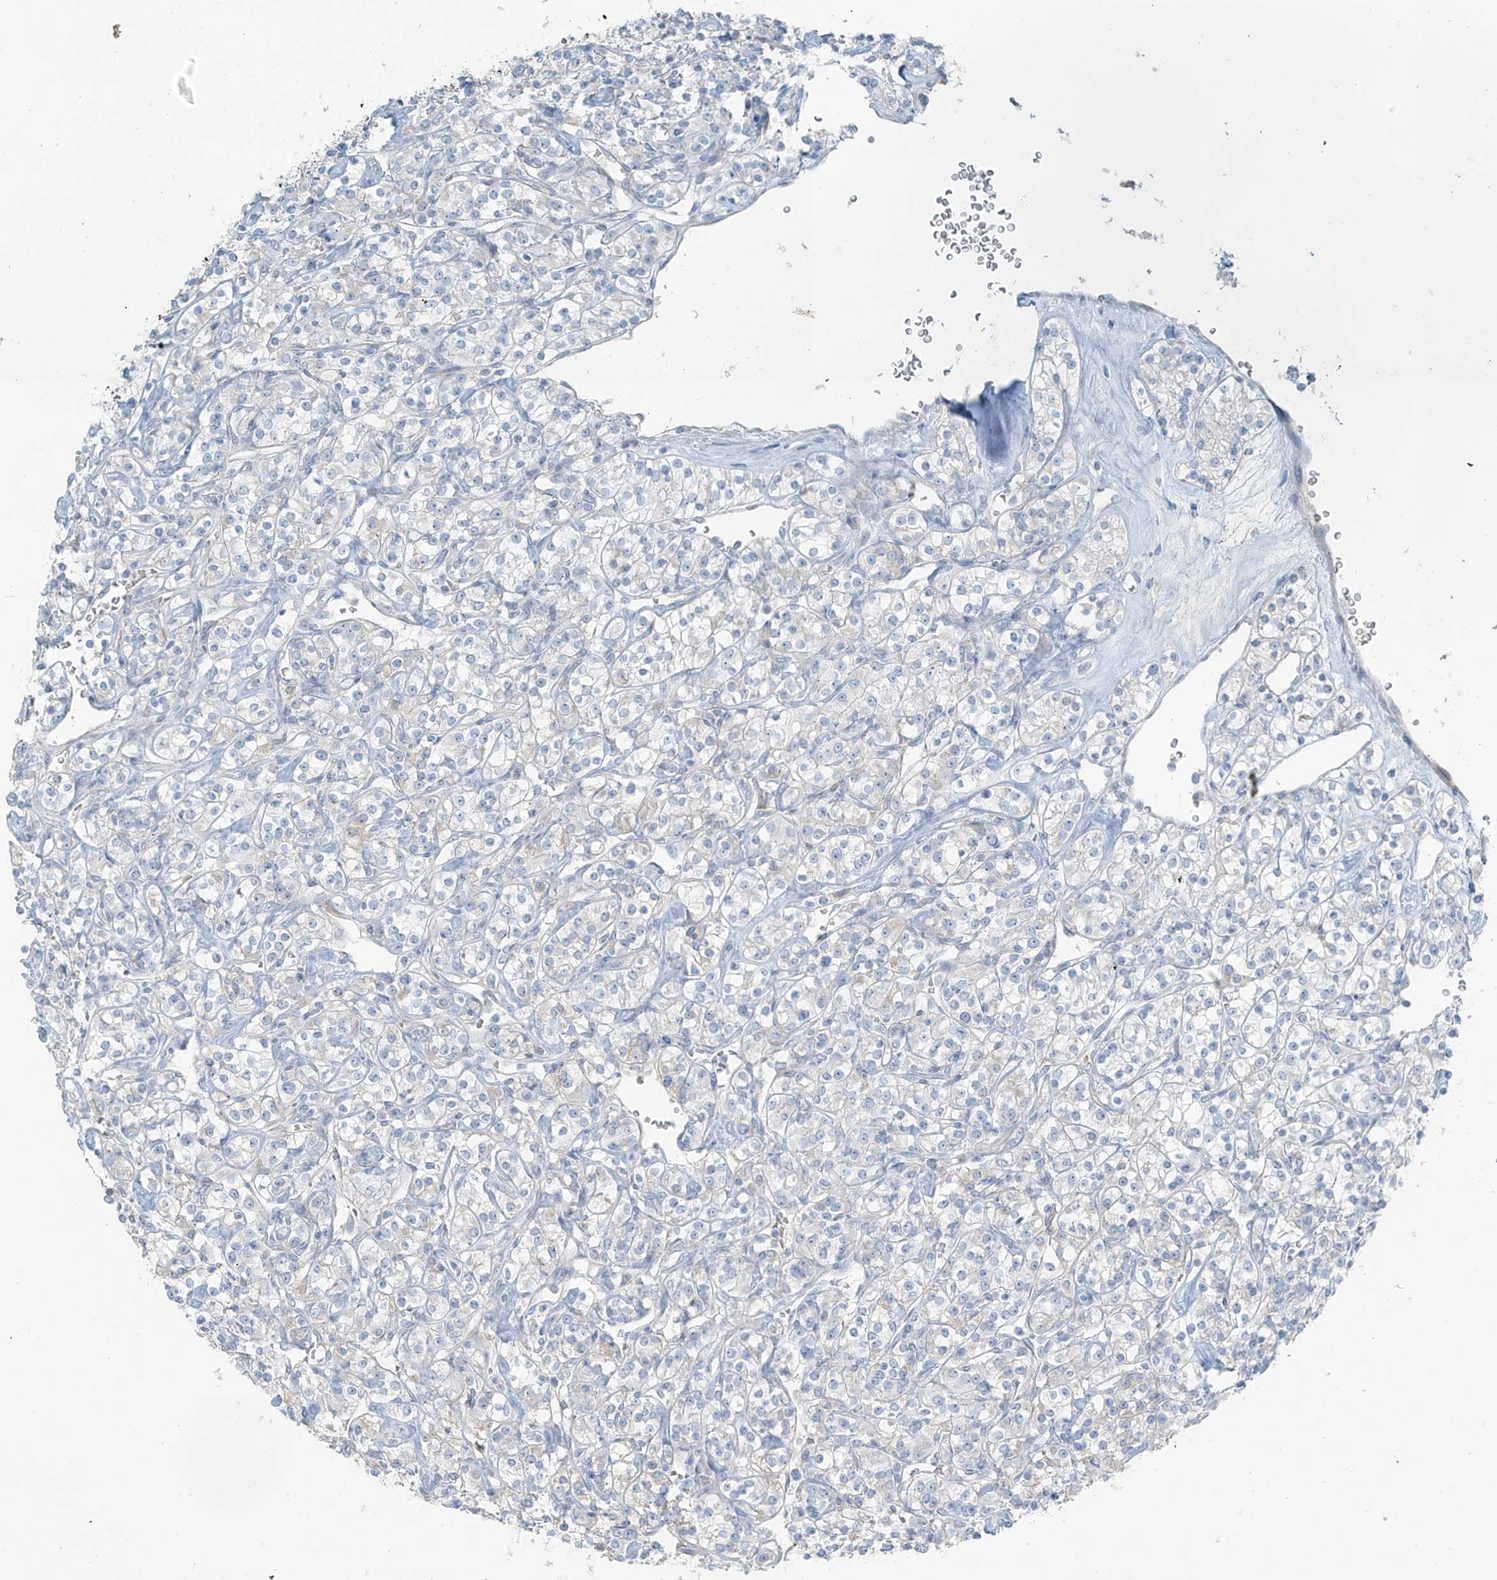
{"staining": {"intensity": "negative", "quantity": "none", "location": "none"}, "tissue": "renal cancer", "cell_type": "Tumor cells", "image_type": "cancer", "snomed": [{"axis": "morphology", "description": "Adenocarcinoma, NOS"}, {"axis": "topography", "description": "Kidney"}], "caption": "This is an immunohistochemistry photomicrograph of human renal adenocarcinoma. There is no staining in tumor cells.", "gene": "FAM131C", "patient": {"sex": "male", "age": 77}}